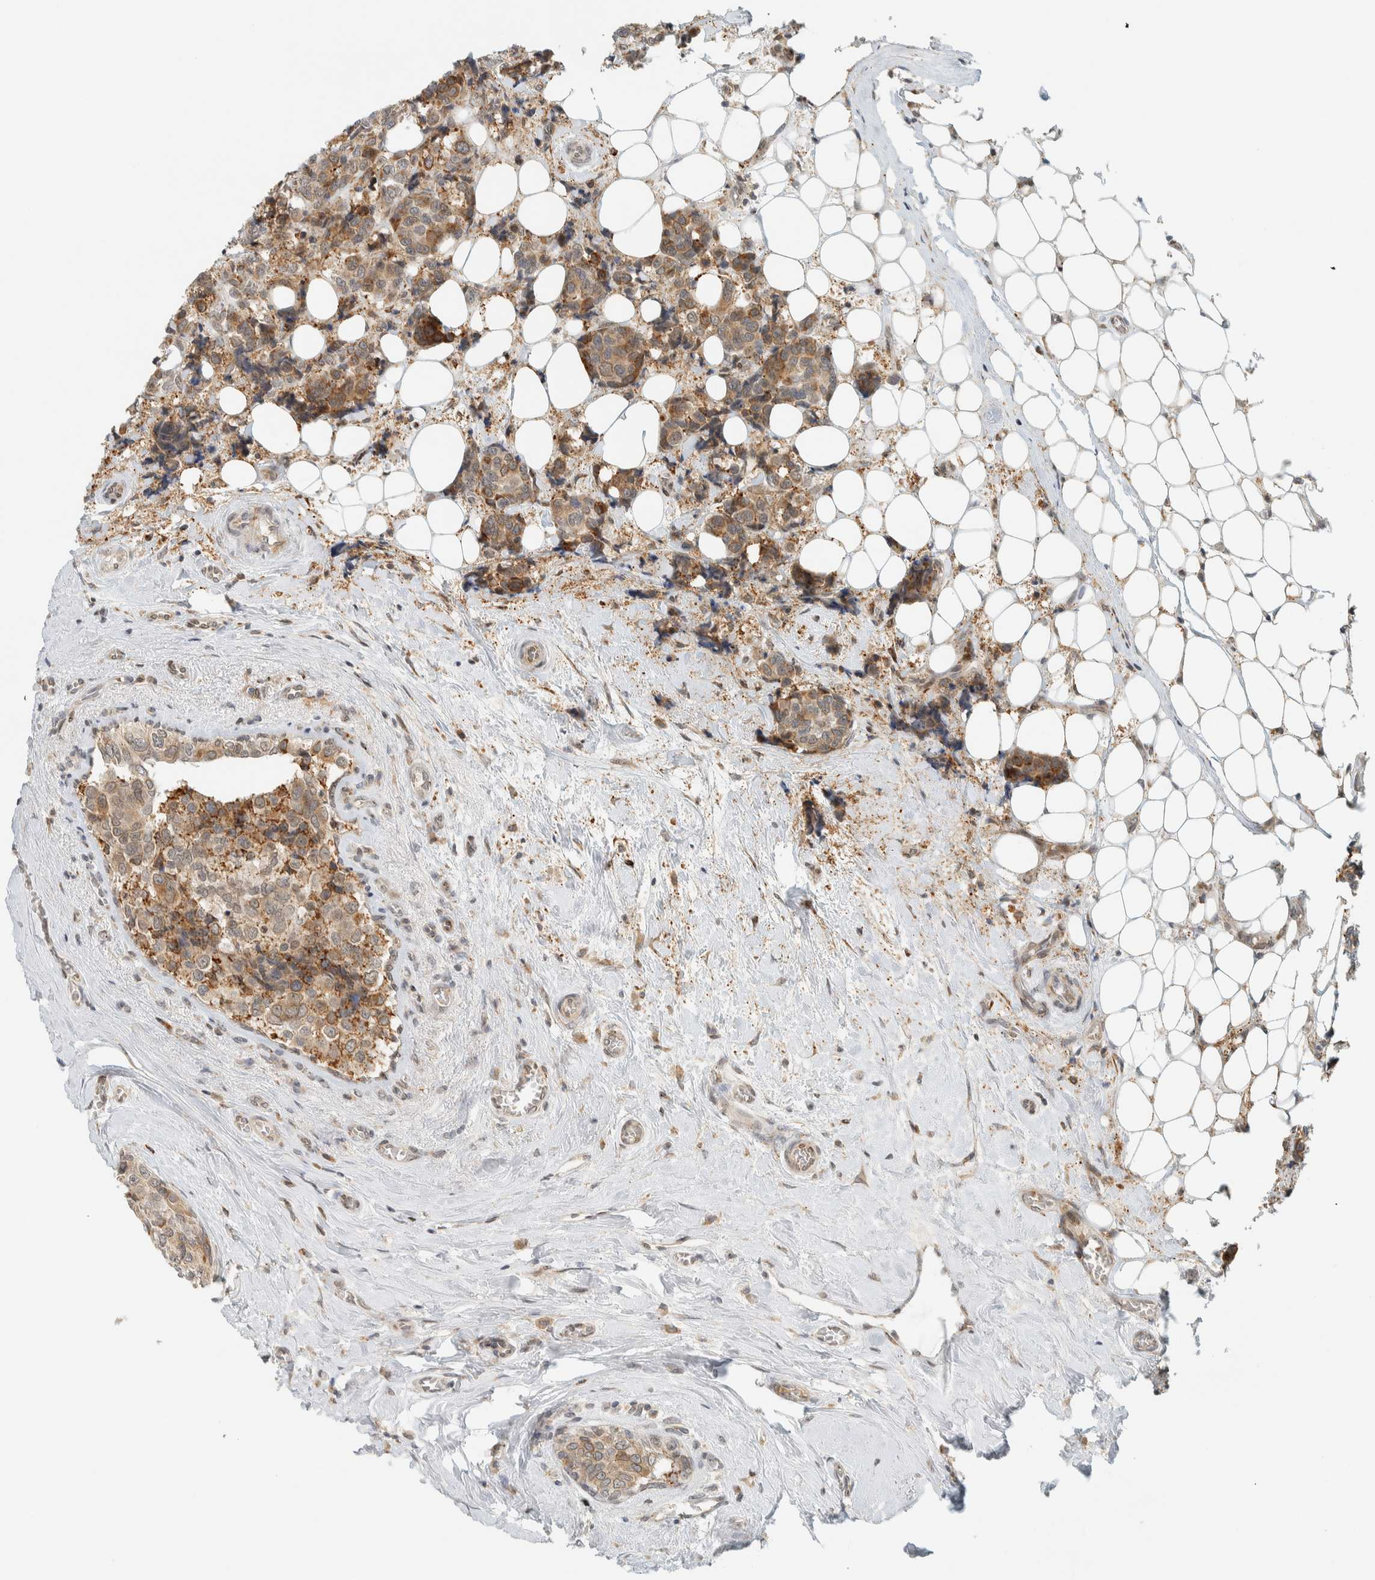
{"staining": {"intensity": "weak", "quantity": ">75%", "location": "cytoplasmic/membranous"}, "tissue": "breast cancer", "cell_type": "Tumor cells", "image_type": "cancer", "snomed": [{"axis": "morphology", "description": "Normal tissue, NOS"}, {"axis": "morphology", "description": "Duct carcinoma"}, {"axis": "topography", "description": "Breast"}], "caption": "DAB immunohistochemical staining of human breast infiltrating ductal carcinoma exhibits weak cytoplasmic/membranous protein positivity in approximately >75% of tumor cells.", "gene": "ITPRID1", "patient": {"sex": "female", "age": 43}}